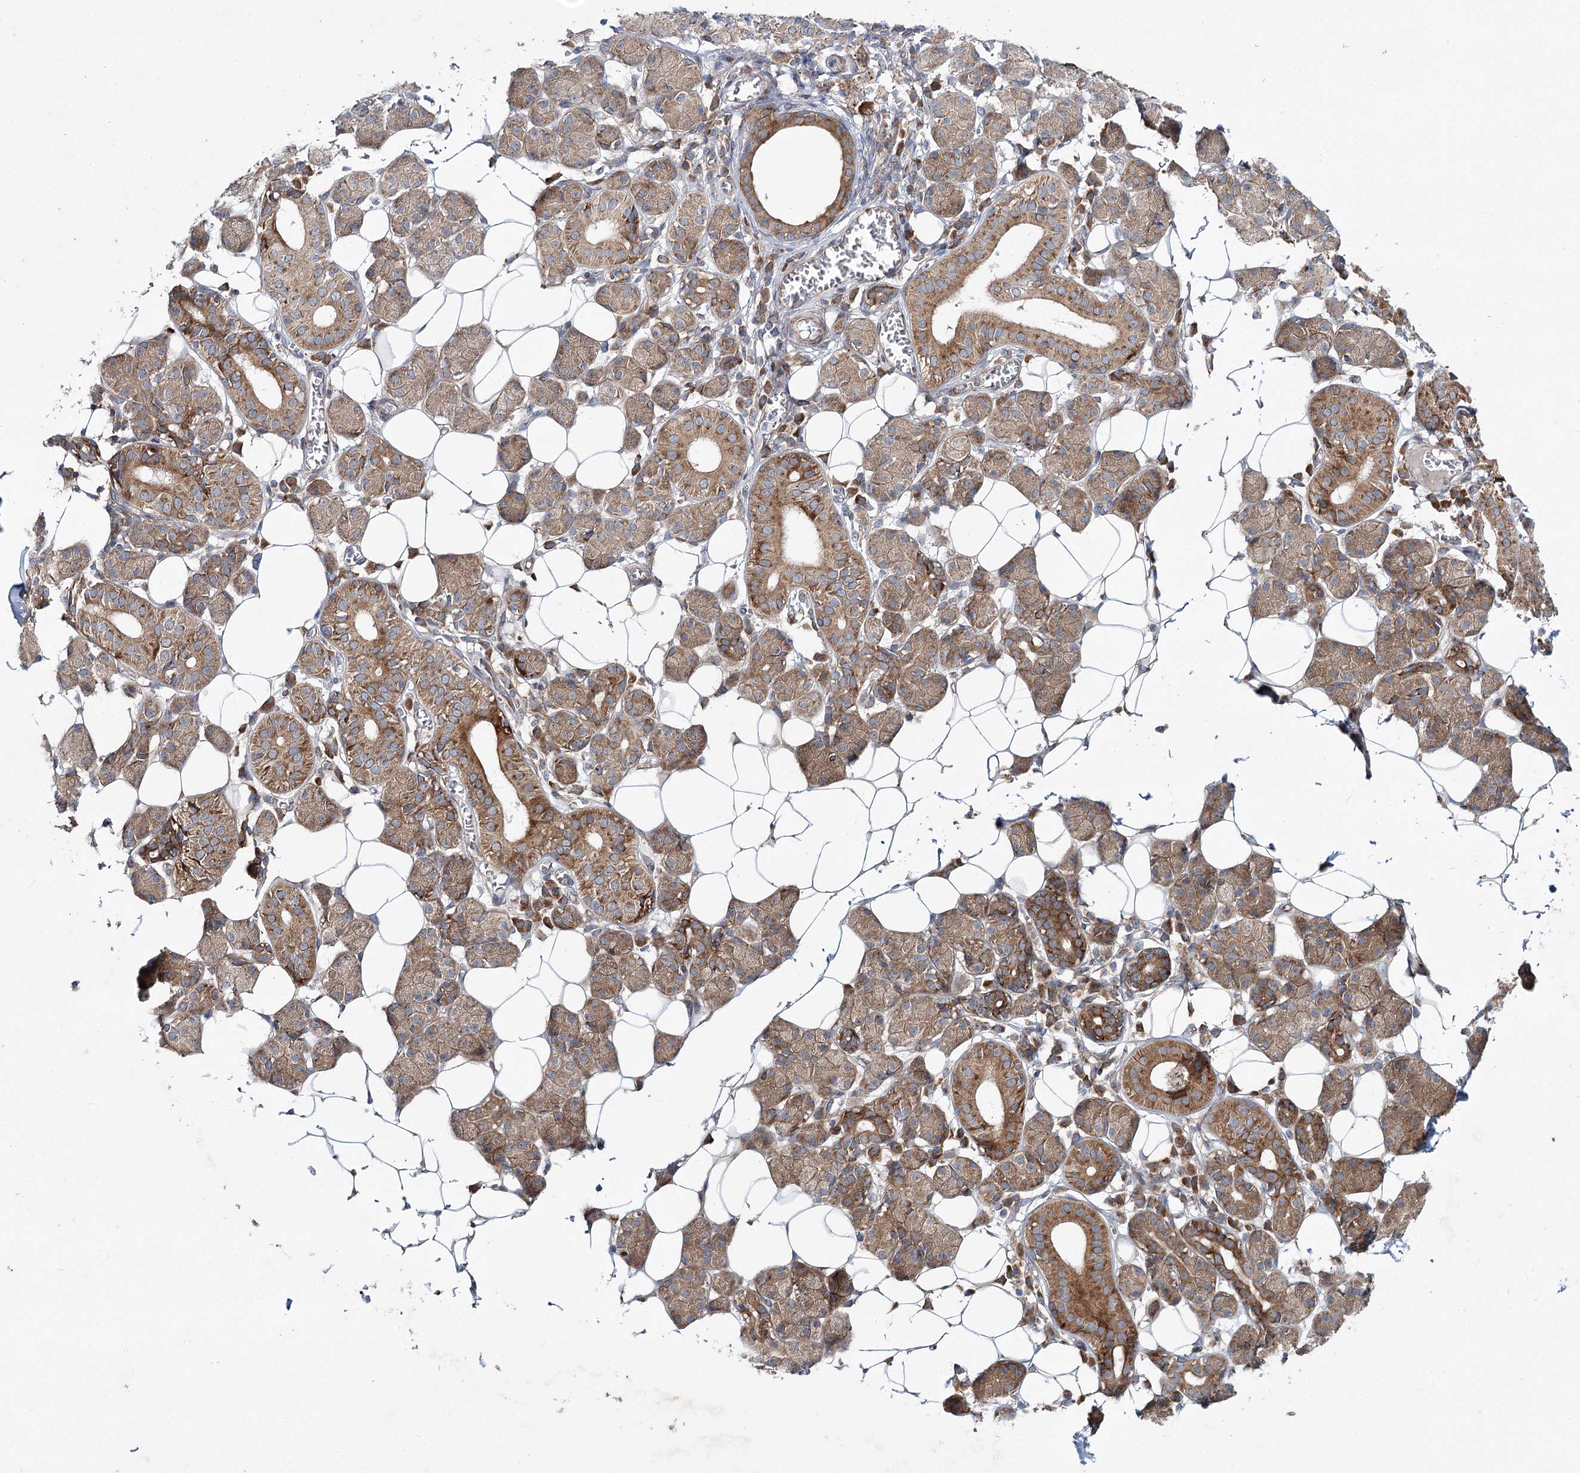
{"staining": {"intensity": "moderate", "quantity": "25%-75%", "location": "cytoplasmic/membranous"}, "tissue": "salivary gland", "cell_type": "Glandular cells", "image_type": "normal", "snomed": [{"axis": "morphology", "description": "Normal tissue, NOS"}, {"axis": "topography", "description": "Salivary gland"}], "caption": "Immunohistochemistry (IHC) of unremarkable salivary gland displays medium levels of moderate cytoplasmic/membranous expression in about 25%-75% of glandular cells.", "gene": "VWA2", "patient": {"sex": "female", "age": 33}}